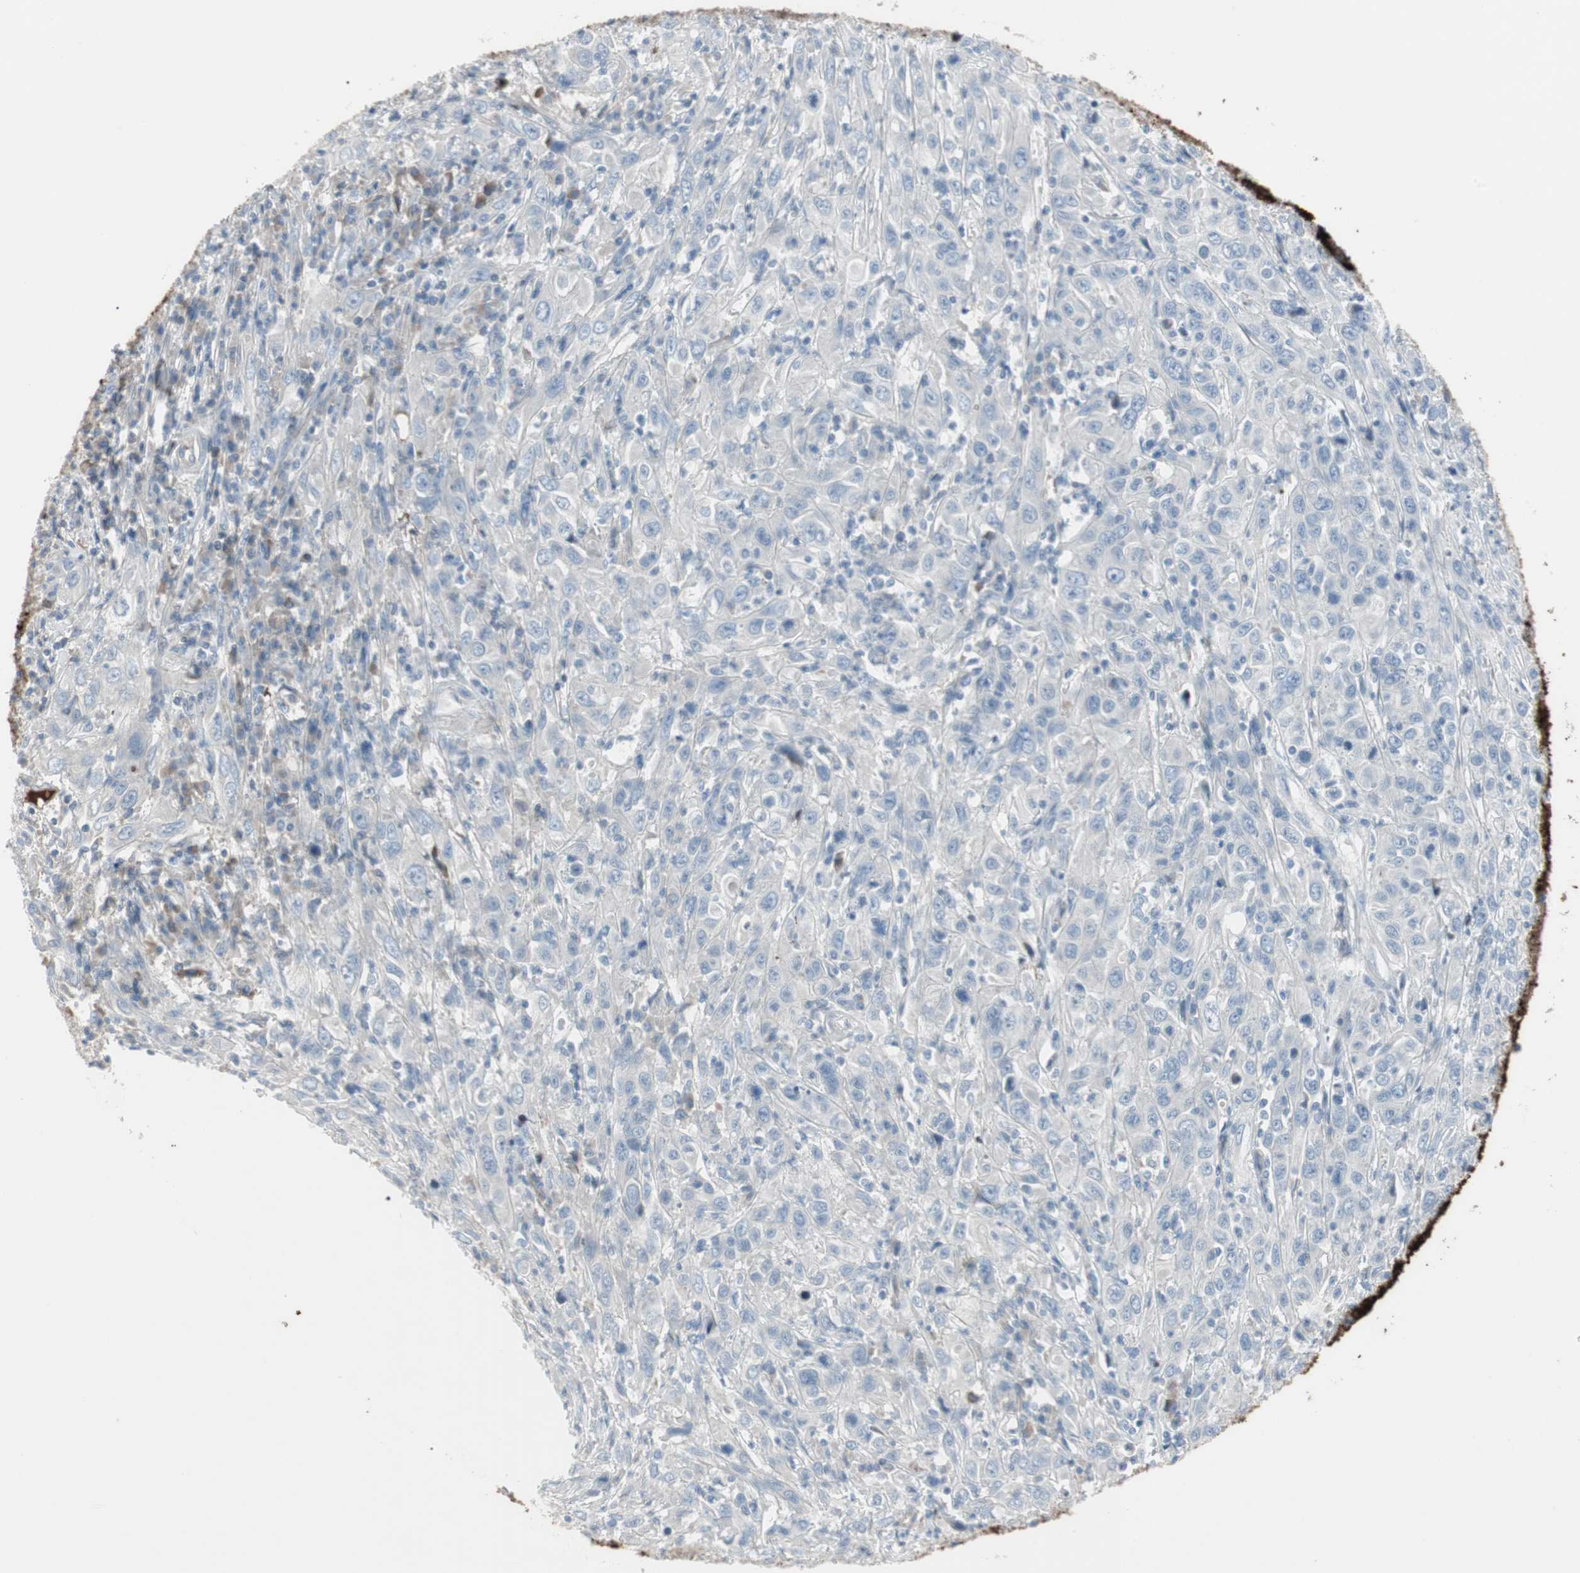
{"staining": {"intensity": "negative", "quantity": "none", "location": "none"}, "tissue": "cervical cancer", "cell_type": "Tumor cells", "image_type": "cancer", "snomed": [{"axis": "morphology", "description": "Squamous cell carcinoma, NOS"}, {"axis": "topography", "description": "Cervix"}], "caption": "Immunohistochemical staining of human cervical cancer (squamous cell carcinoma) demonstrates no significant expression in tumor cells.", "gene": "PIGR", "patient": {"sex": "female", "age": 46}}